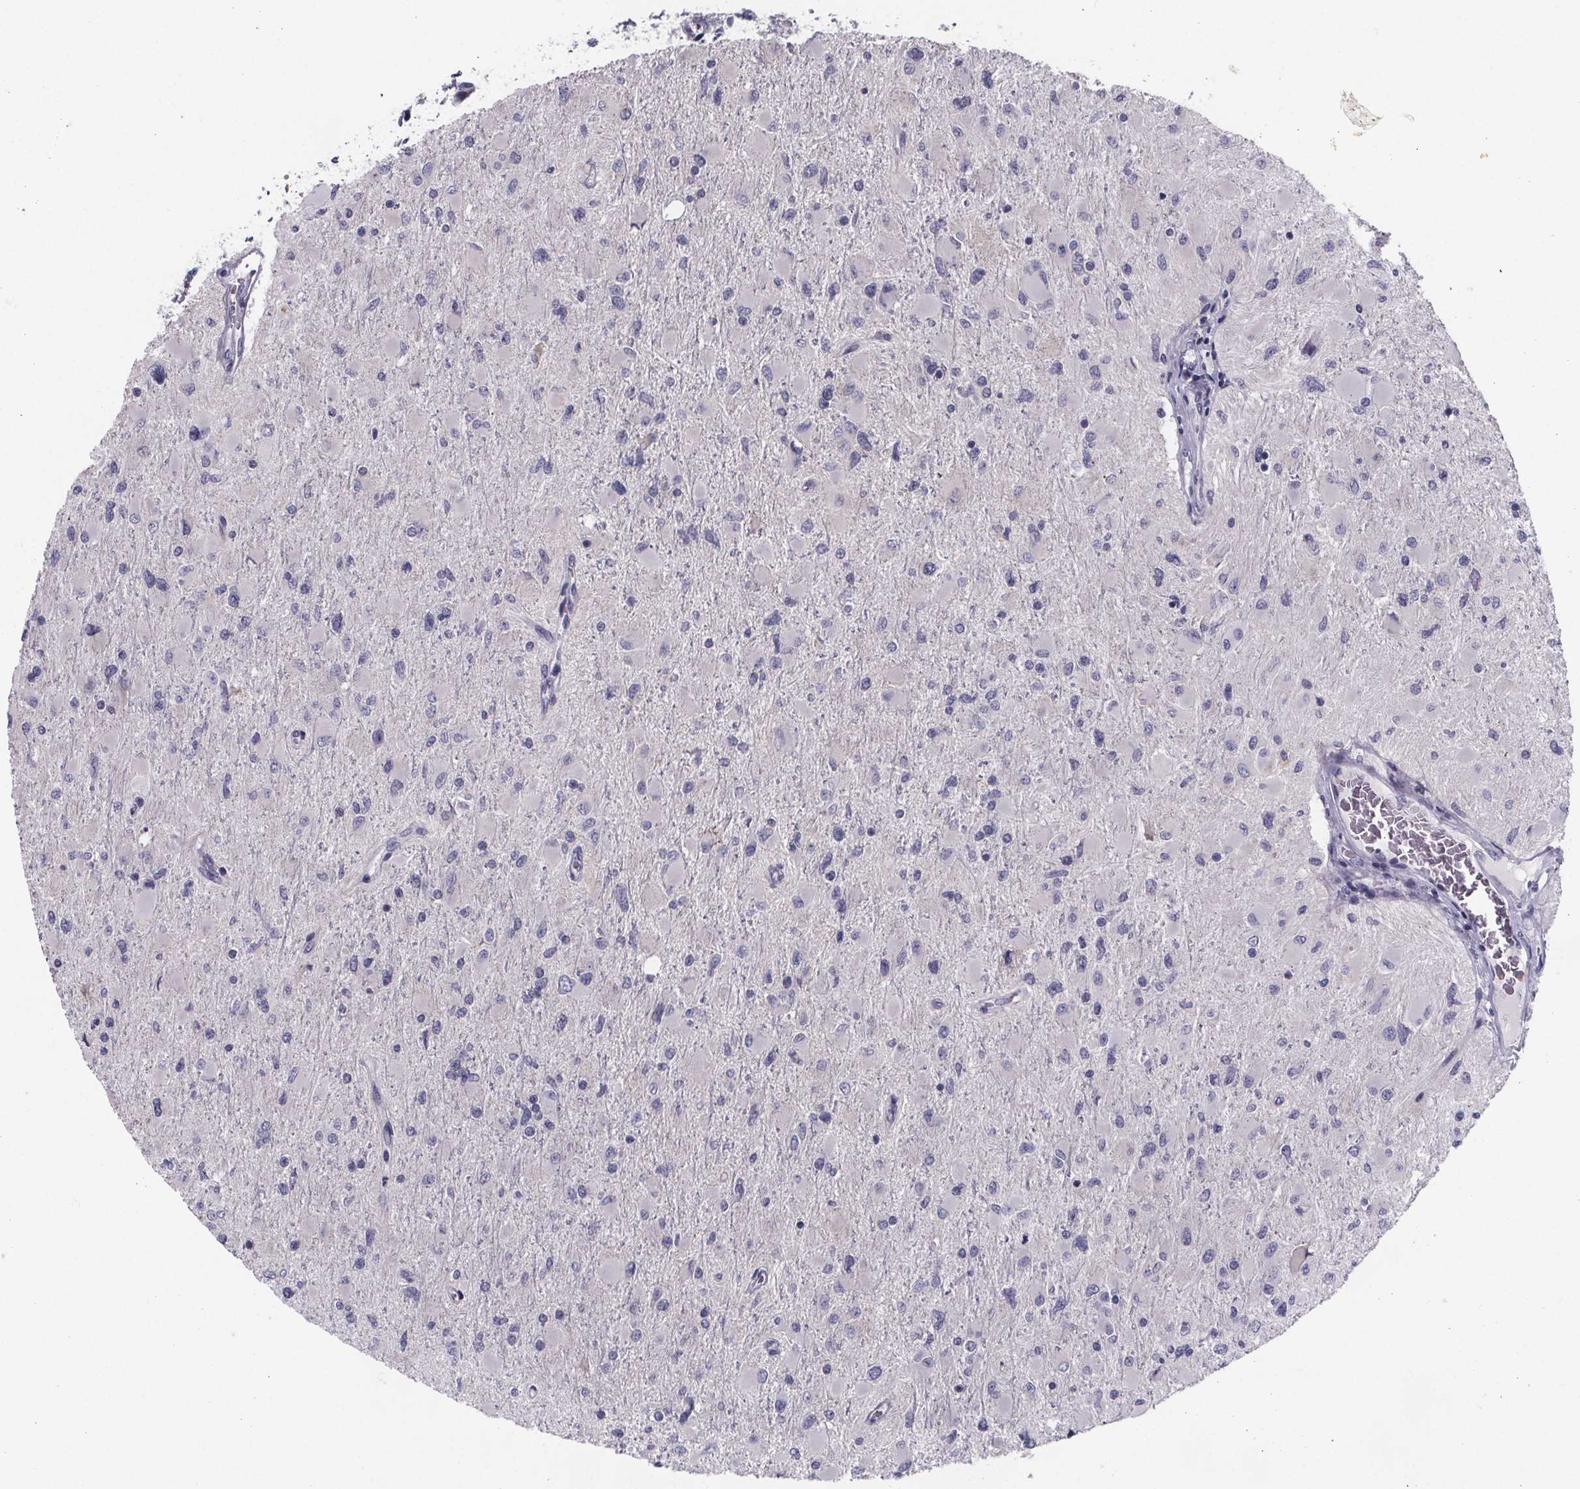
{"staining": {"intensity": "negative", "quantity": "none", "location": "none"}, "tissue": "glioma", "cell_type": "Tumor cells", "image_type": "cancer", "snomed": [{"axis": "morphology", "description": "Glioma, malignant, High grade"}, {"axis": "topography", "description": "Cerebral cortex"}], "caption": "A histopathology image of high-grade glioma (malignant) stained for a protein shows no brown staining in tumor cells.", "gene": "PAH", "patient": {"sex": "female", "age": 36}}